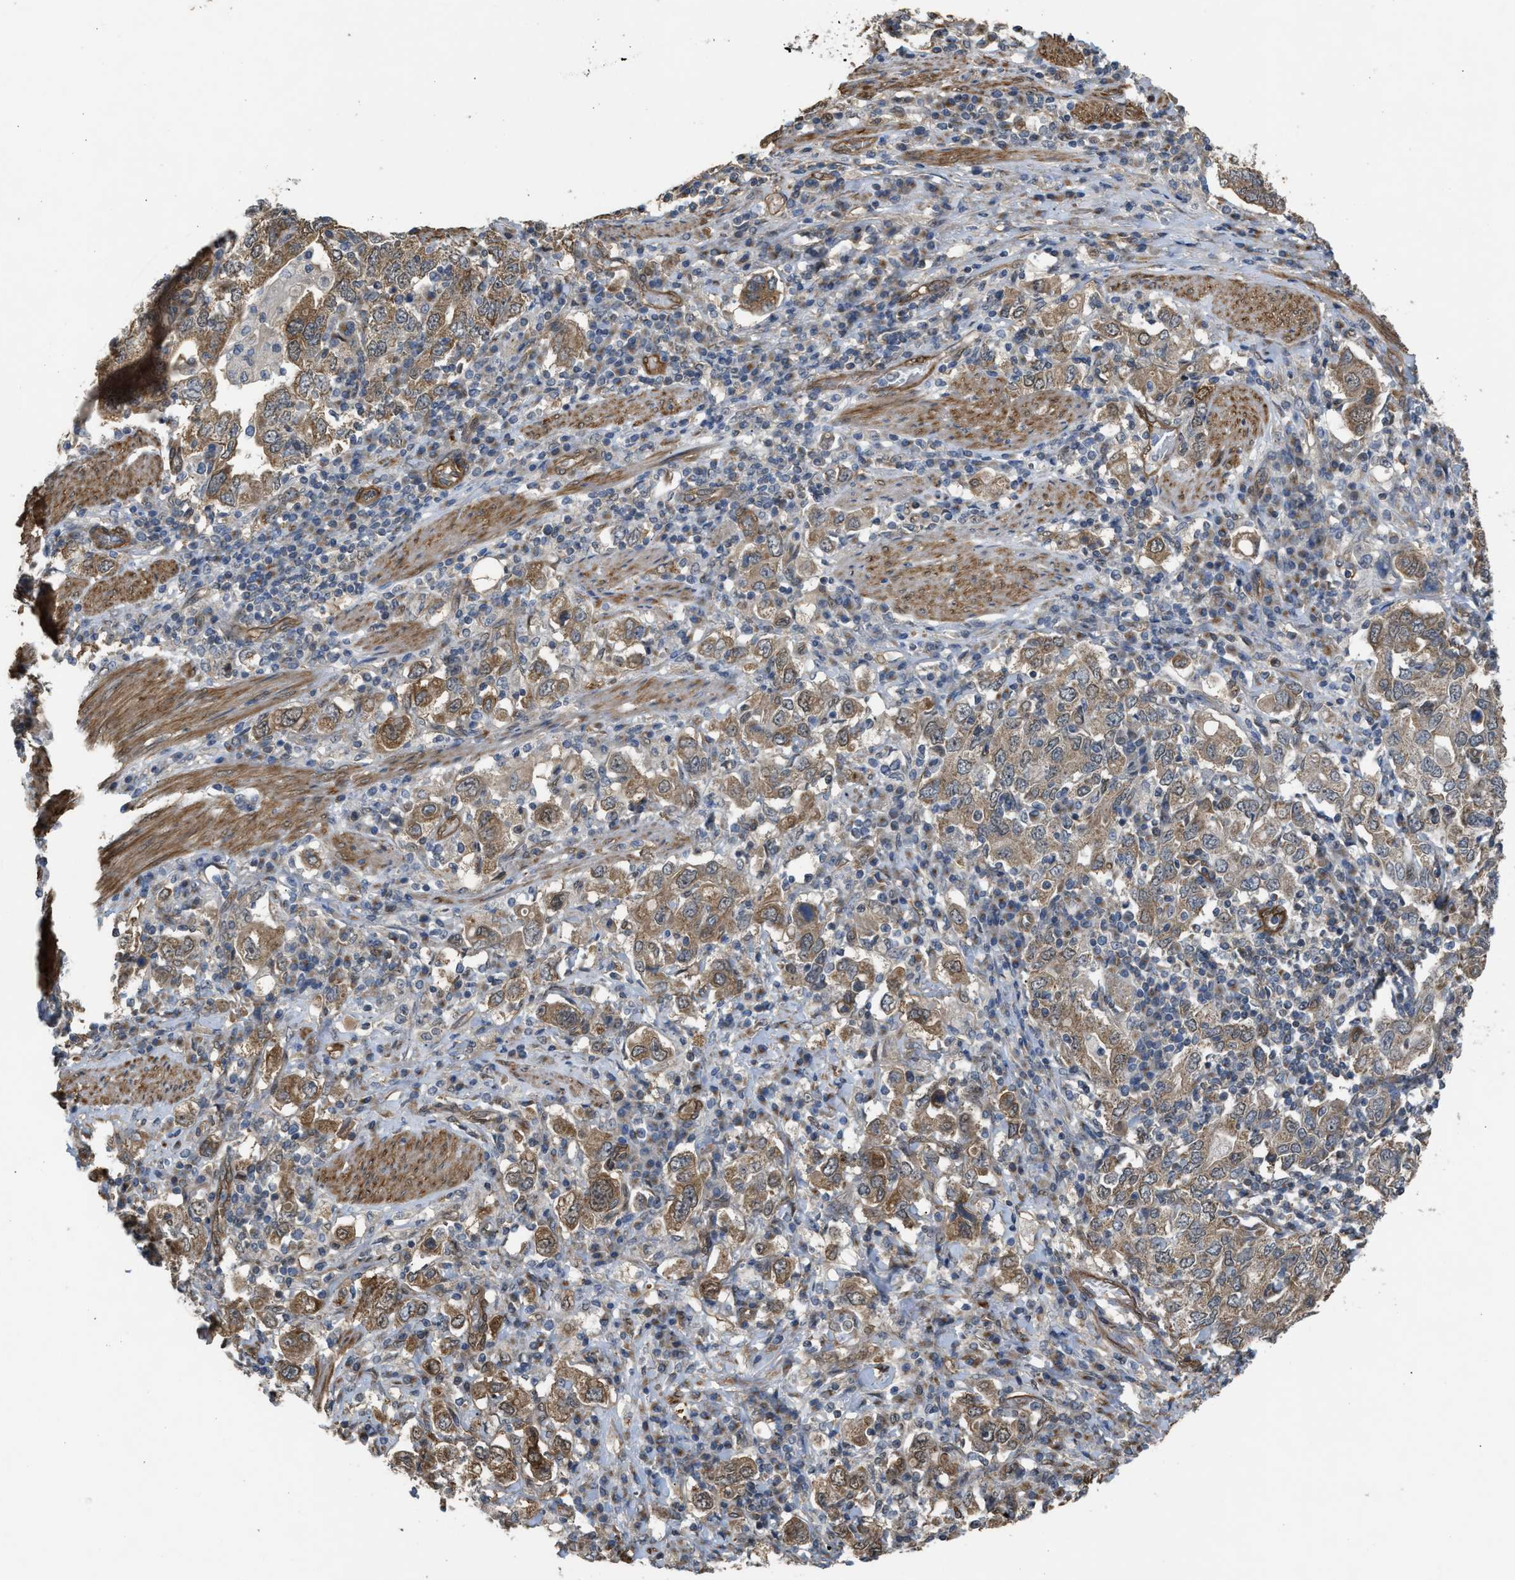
{"staining": {"intensity": "weak", "quantity": ">75%", "location": "cytoplasmic/membranous"}, "tissue": "stomach cancer", "cell_type": "Tumor cells", "image_type": "cancer", "snomed": [{"axis": "morphology", "description": "Adenocarcinoma, NOS"}, {"axis": "topography", "description": "Stomach, upper"}], "caption": "Protein positivity by immunohistochemistry exhibits weak cytoplasmic/membranous staining in about >75% of tumor cells in stomach adenocarcinoma. (brown staining indicates protein expression, while blue staining denotes nuclei).", "gene": "BAG3", "patient": {"sex": "male", "age": 62}}